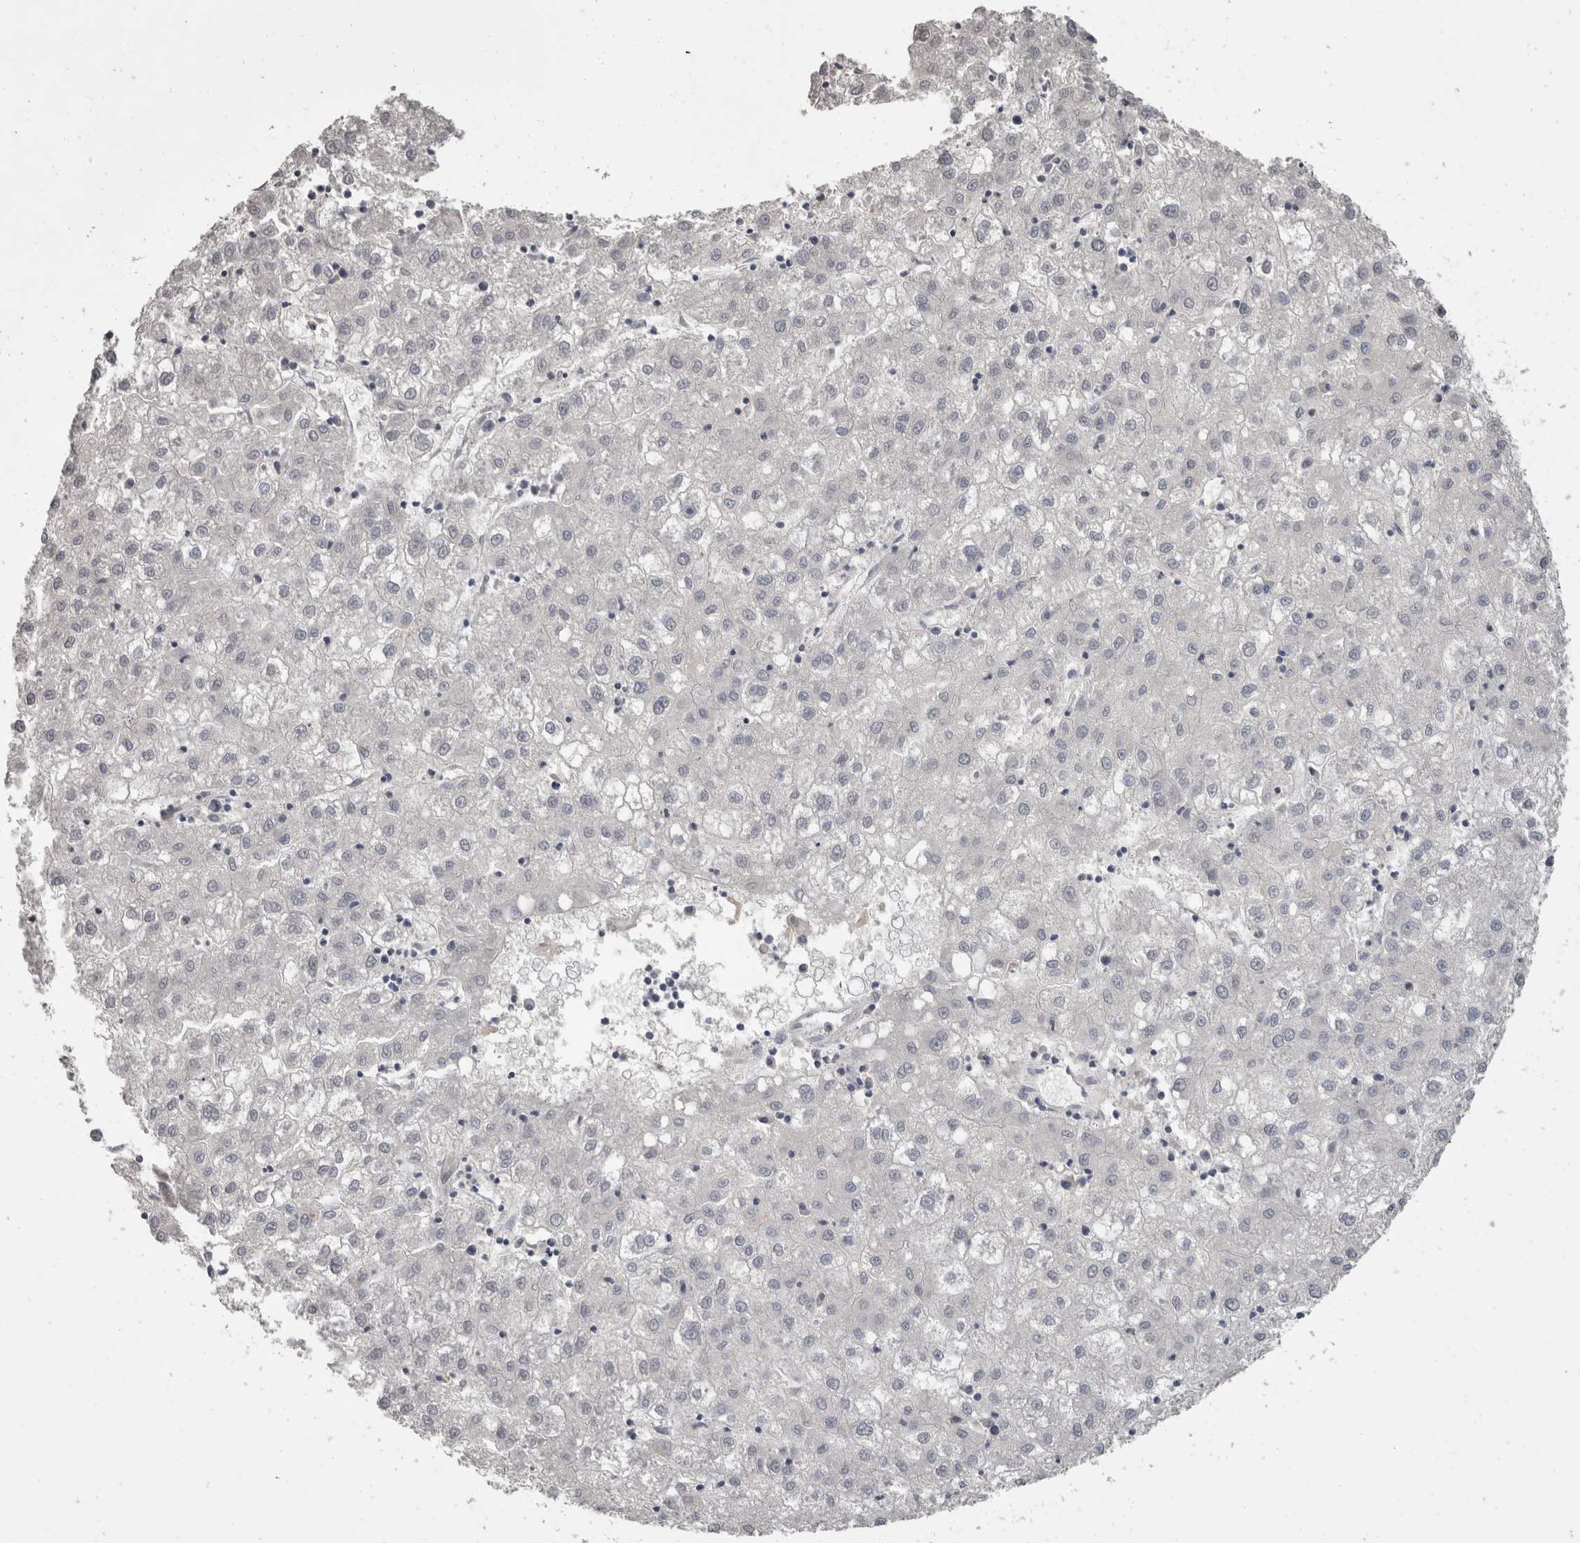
{"staining": {"intensity": "negative", "quantity": "none", "location": "none"}, "tissue": "liver cancer", "cell_type": "Tumor cells", "image_type": "cancer", "snomed": [{"axis": "morphology", "description": "Carcinoma, Hepatocellular, NOS"}, {"axis": "topography", "description": "Liver"}], "caption": "Tumor cells show no significant positivity in liver cancer (hepatocellular carcinoma). (DAB (3,3'-diaminobenzidine) immunohistochemistry with hematoxylin counter stain).", "gene": "DDX17", "patient": {"sex": "male", "age": 72}}